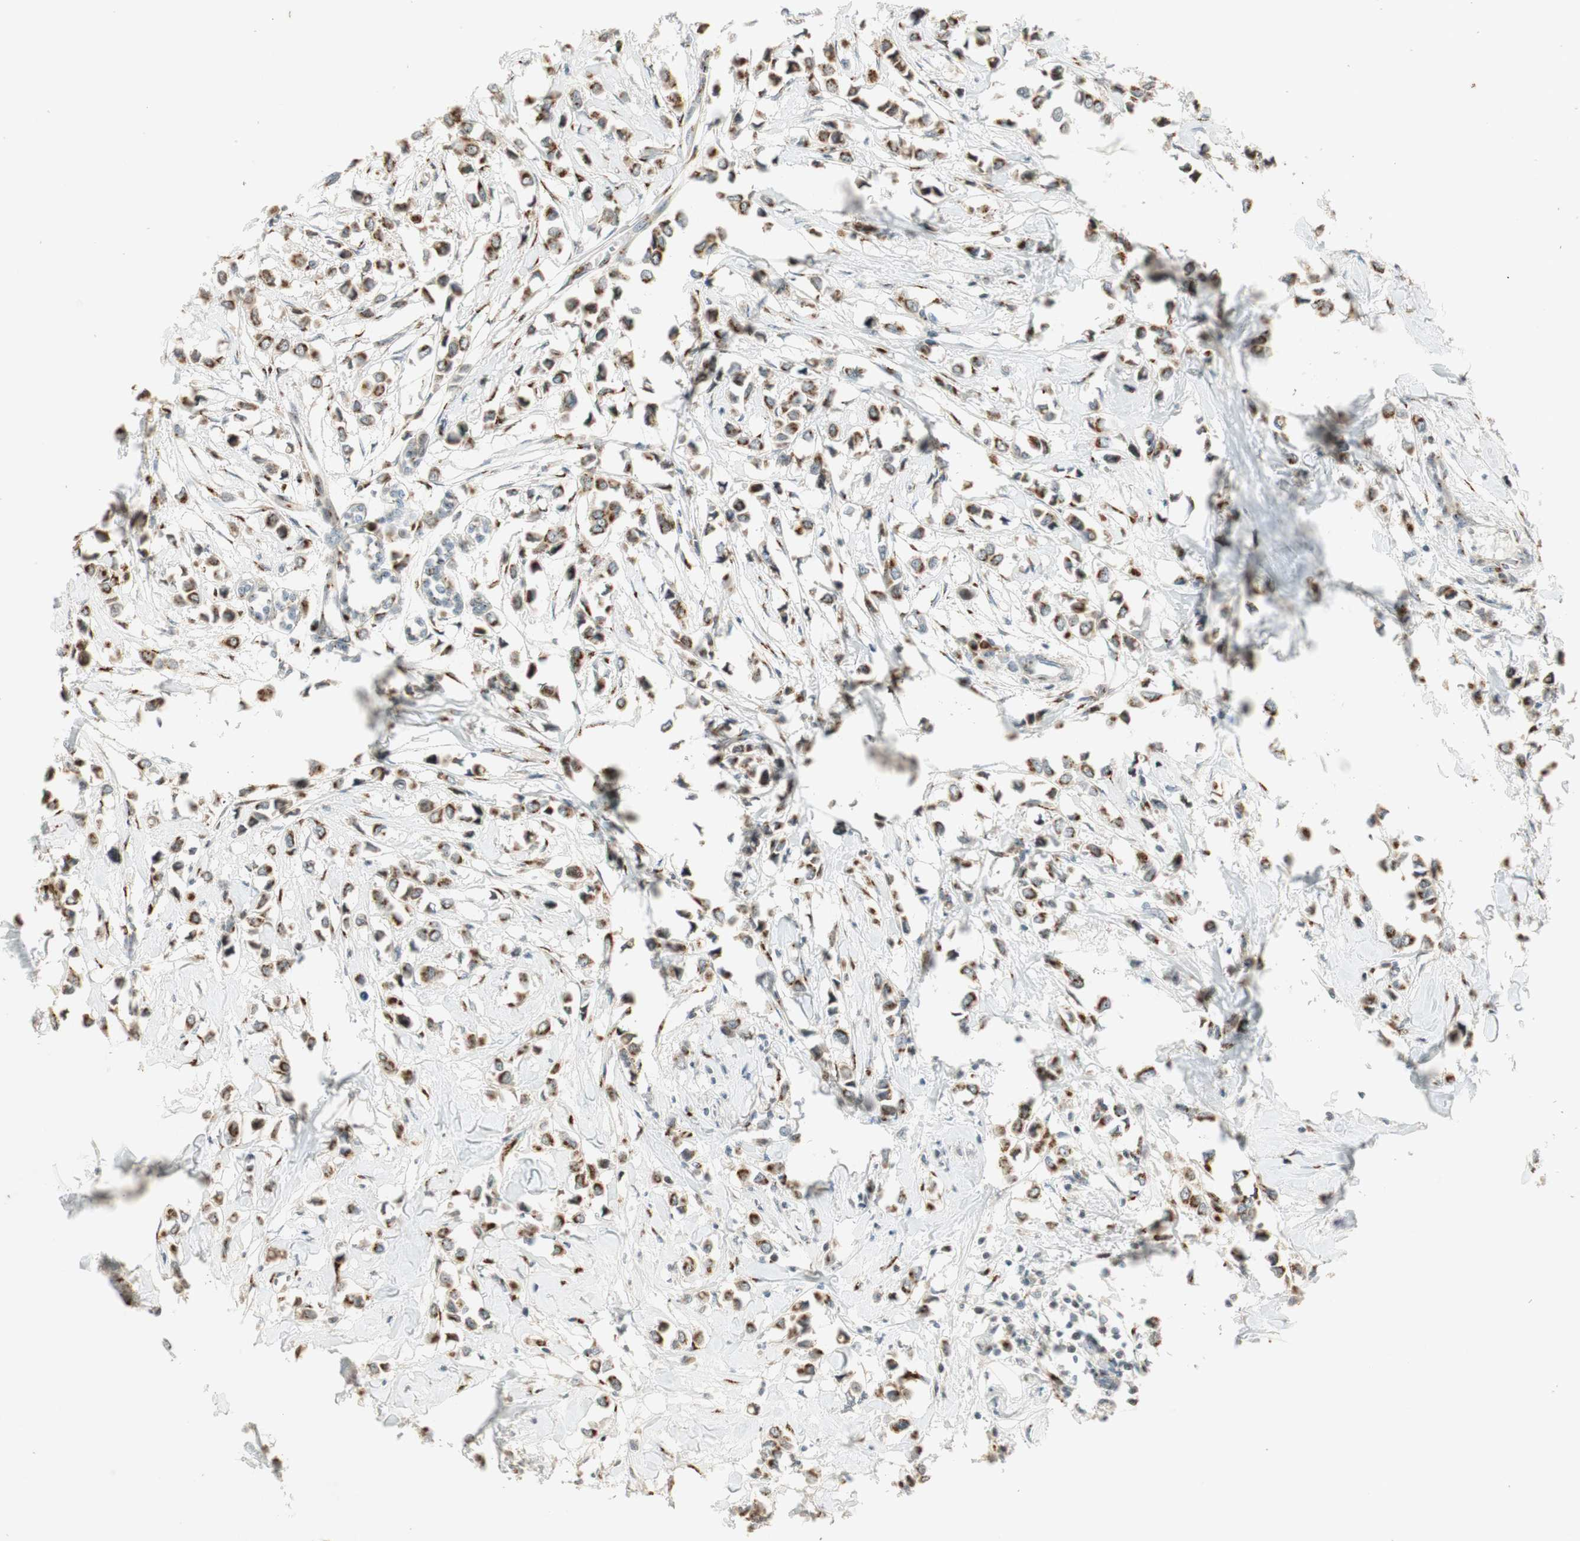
{"staining": {"intensity": "moderate", "quantity": ">75%", "location": "cytoplasmic/membranous"}, "tissue": "breast cancer", "cell_type": "Tumor cells", "image_type": "cancer", "snomed": [{"axis": "morphology", "description": "Lobular carcinoma"}, {"axis": "topography", "description": "Breast"}], "caption": "Protein analysis of breast cancer (lobular carcinoma) tissue displays moderate cytoplasmic/membranous staining in about >75% of tumor cells. (DAB (3,3'-diaminobenzidine) = brown stain, brightfield microscopy at high magnification).", "gene": "NEO1", "patient": {"sex": "female", "age": 51}}